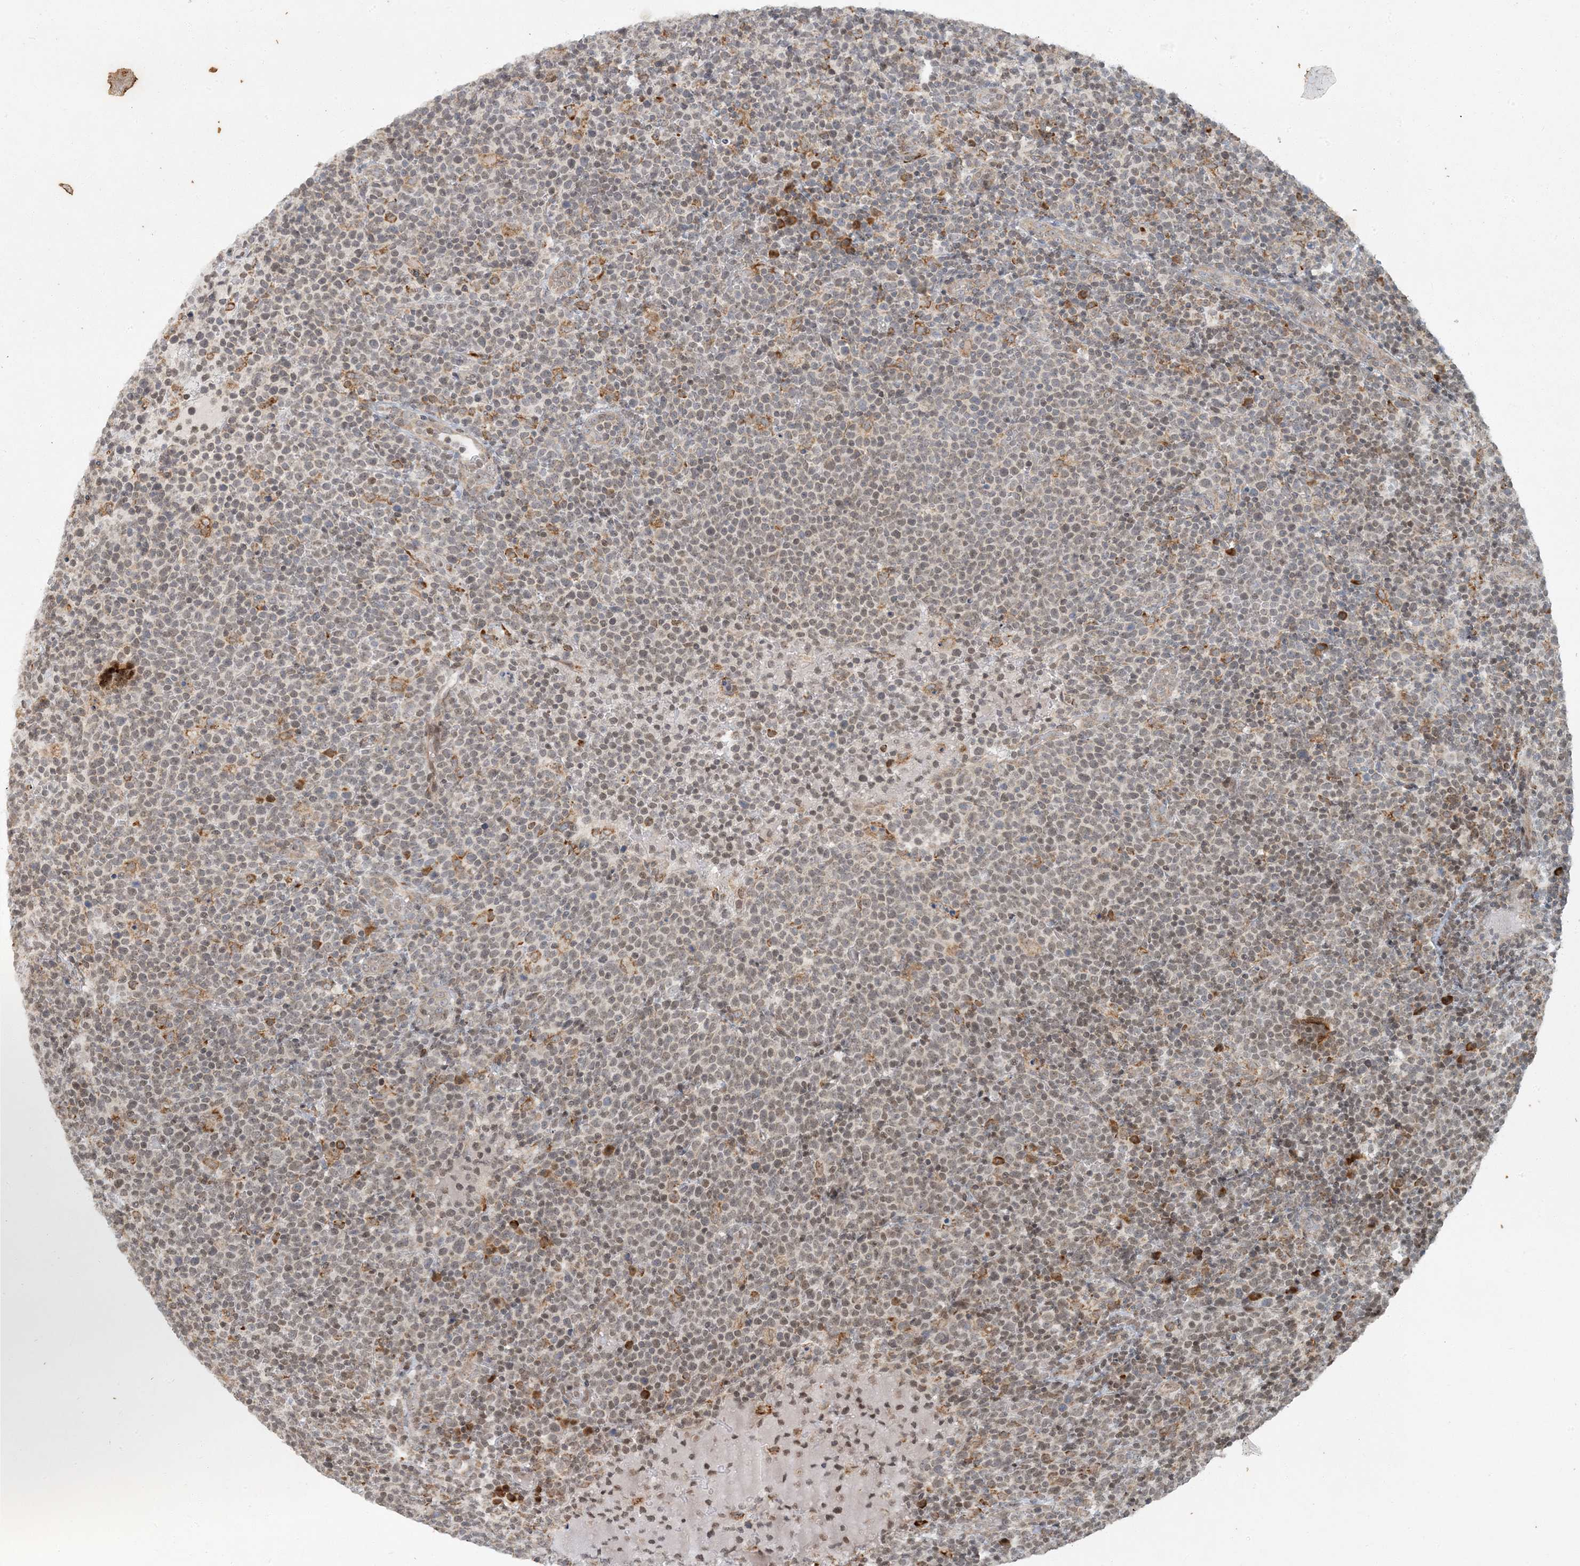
{"staining": {"intensity": "weak", "quantity": "25%-75%", "location": "nuclear"}, "tissue": "lymphoma", "cell_type": "Tumor cells", "image_type": "cancer", "snomed": [{"axis": "morphology", "description": "Malignant lymphoma, non-Hodgkin's type, High grade"}, {"axis": "topography", "description": "Lymph node"}], "caption": "Immunohistochemical staining of human high-grade malignant lymphoma, non-Hodgkin's type exhibits low levels of weak nuclear positivity in about 25%-75% of tumor cells.", "gene": "AK9", "patient": {"sex": "male", "age": 61}}